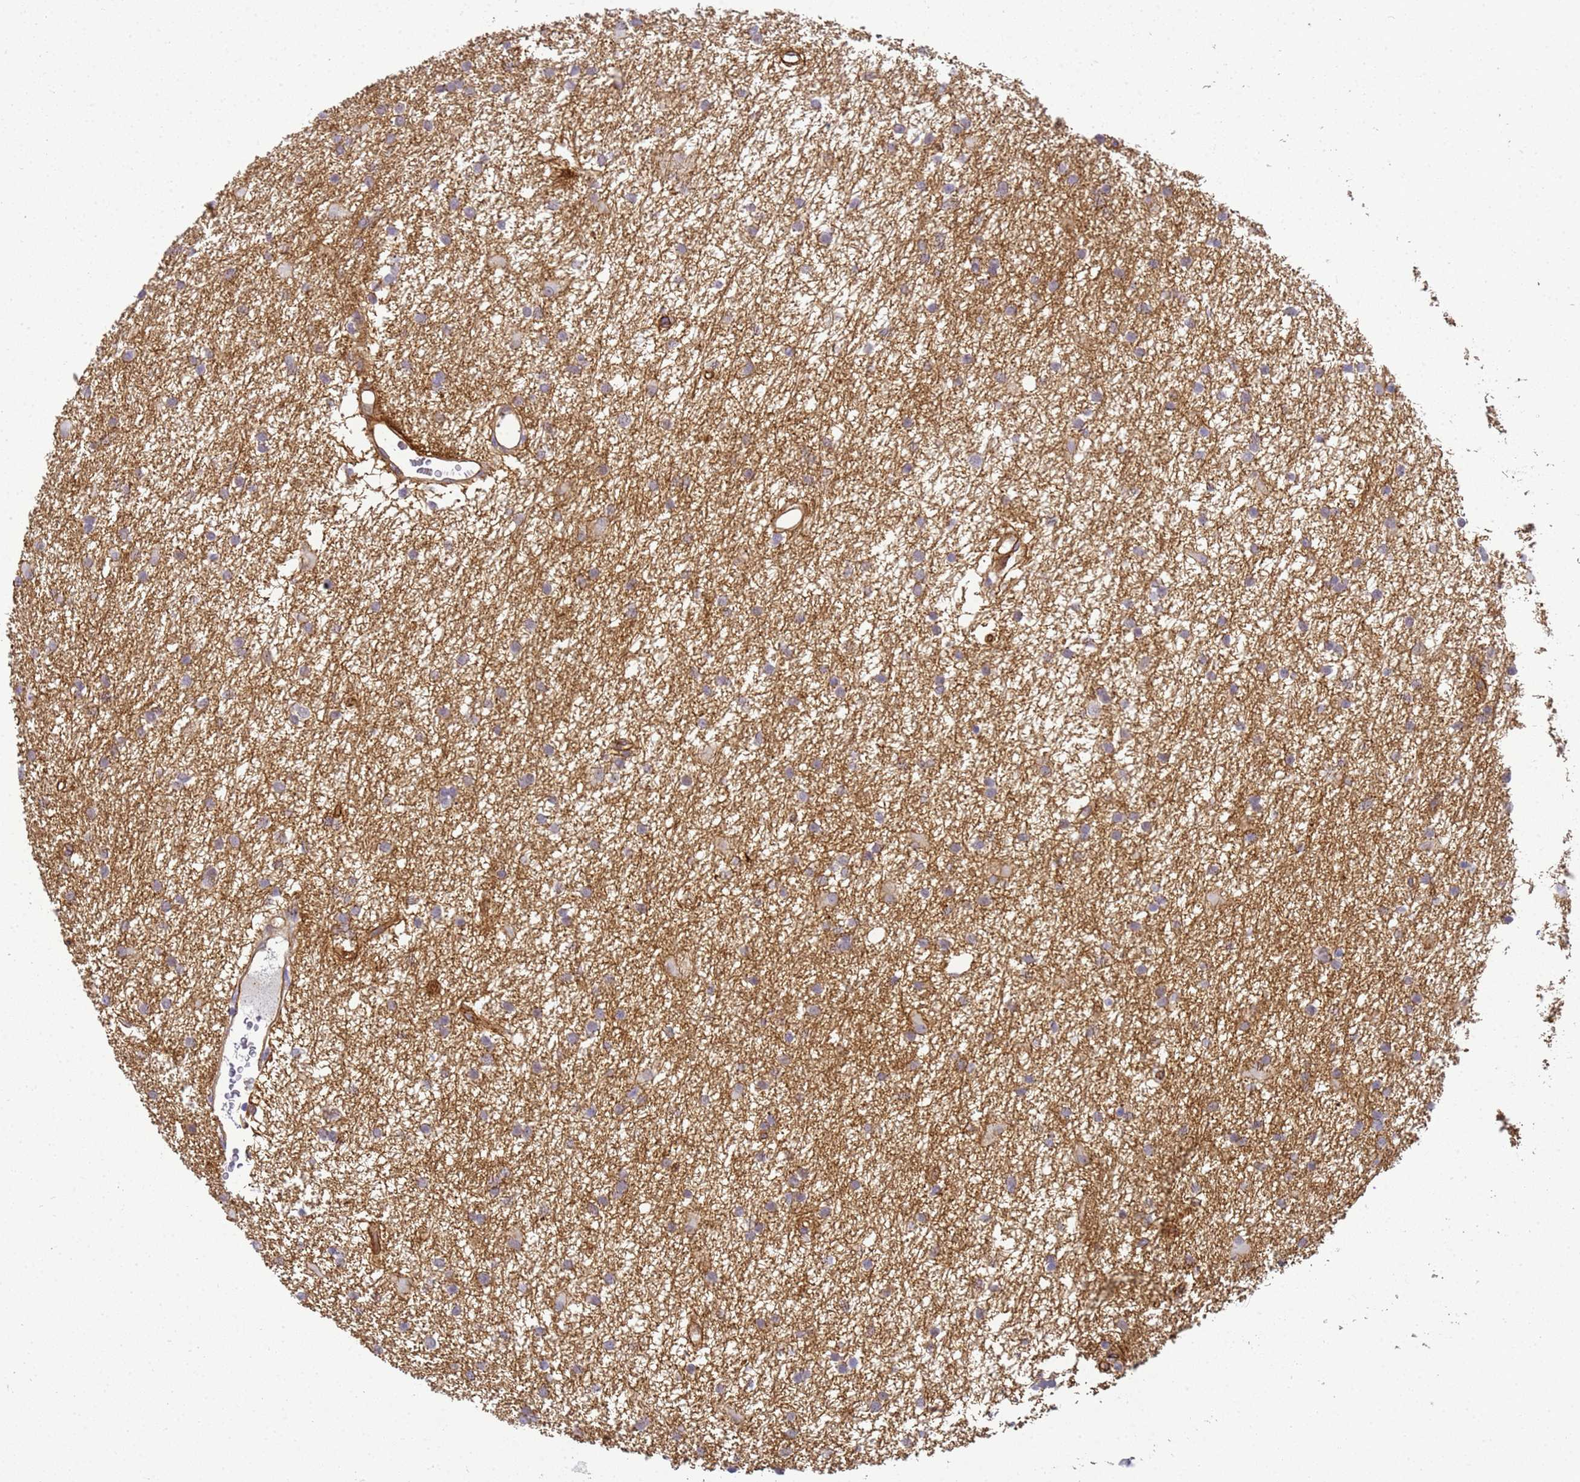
{"staining": {"intensity": "negative", "quantity": "none", "location": "none"}, "tissue": "glioma", "cell_type": "Tumor cells", "image_type": "cancer", "snomed": [{"axis": "morphology", "description": "Glioma, malignant, High grade"}, {"axis": "topography", "description": "Brain"}], "caption": "Tumor cells show no significant positivity in malignant glioma (high-grade).", "gene": "GON4L", "patient": {"sex": "male", "age": 77}}